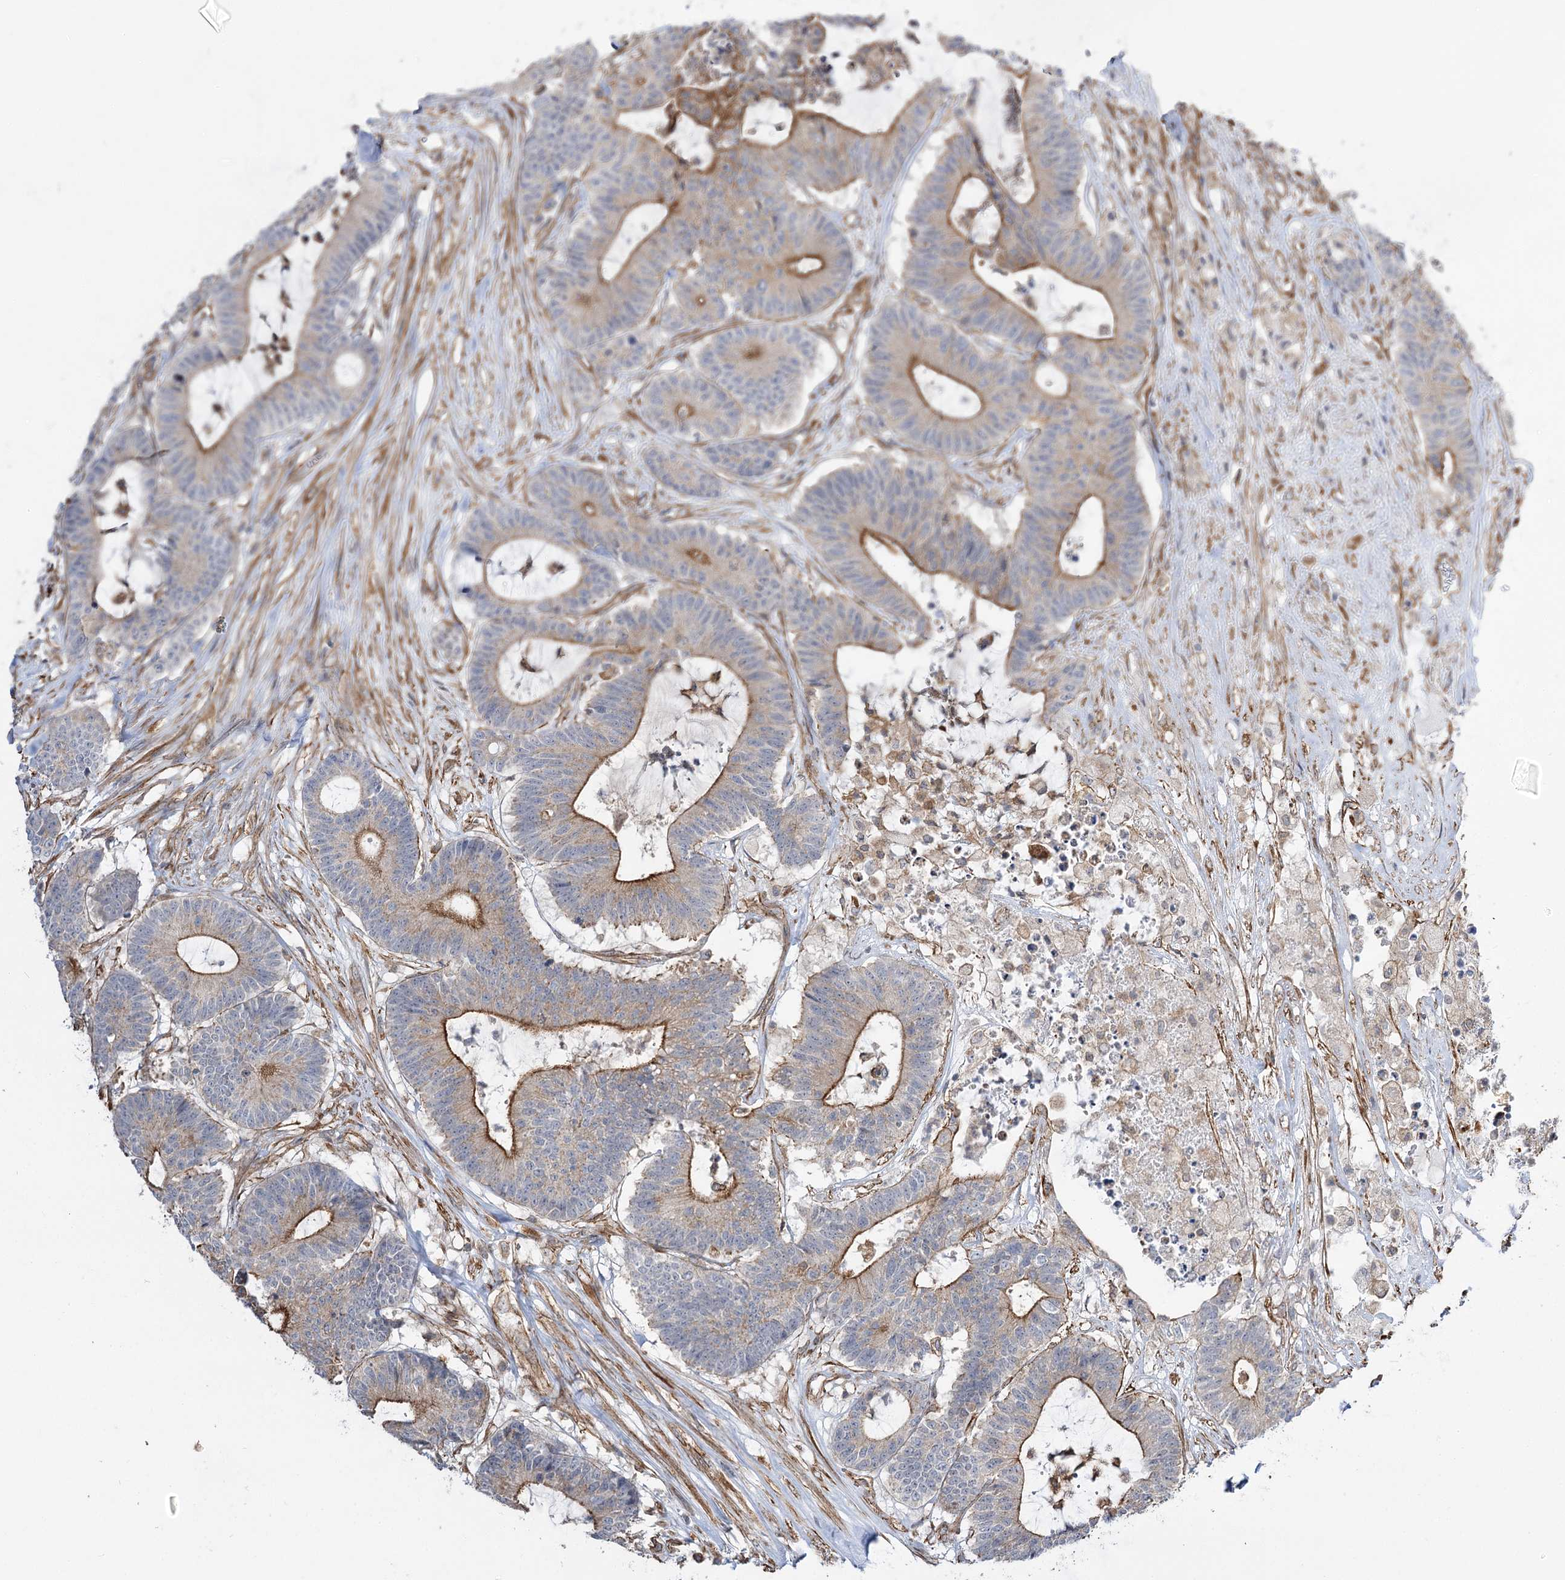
{"staining": {"intensity": "moderate", "quantity": ">75%", "location": "cytoplasmic/membranous"}, "tissue": "colorectal cancer", "cell_type": "Tumor cells", "image_type": "cancer", "snomed": [{"axis": "morphology", "description": "Adenocarcinoma, NOS"}, {"axis": "topography", "description": "Colon"}], "caption": "Adenocarcinoma (colorectal) was stained to show a protein in brown. There is medium levels of moderate cytoplasmic/membranous staining in about >75% of tumor cells.", "gene": "SH3BP5L", "patient": {"sex": "female", "age": 84}}